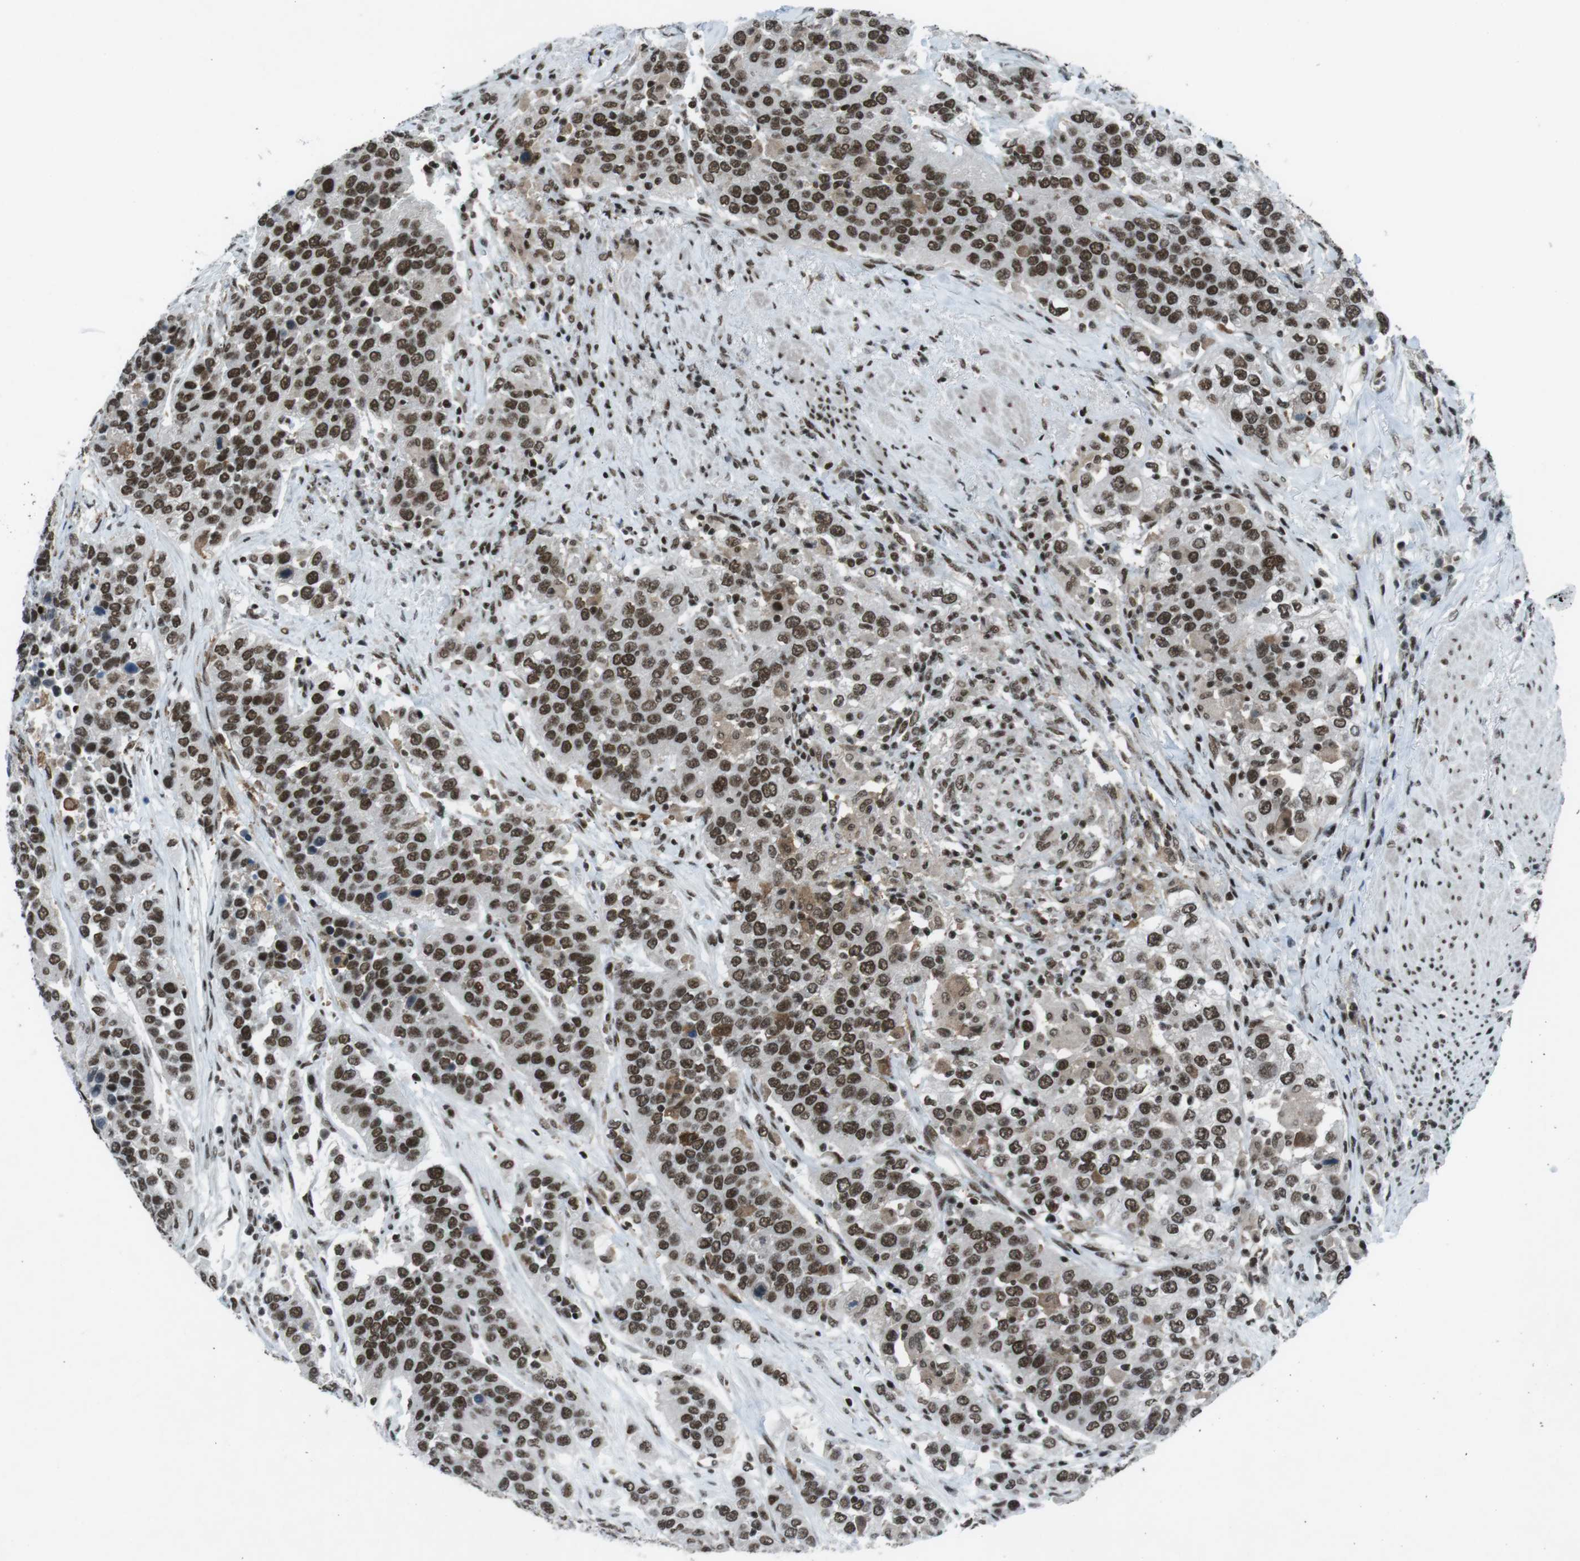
{"staining": {"intensity": "strong", "quantity": ">75%", "location": "nuclear"}, "tissue": "urothelial cancer", "cell_type": "Tumor cells", "image_type": "cancer", "snomed": [{"axis": "morphology", "description": "Urothelial carcinoma, High grade"}, {"axis": "topography", "description": "Urinary bladder"}], "caption": "This histopathology image shows urothelial cancer stained with IHC to label a protein in brown. The nuclear of tumor cells show strong positivity for the protein. Nuclei are counter-stained blue.", "gene": "TAF1", "patient": {"sex": "female", "age": 80}}